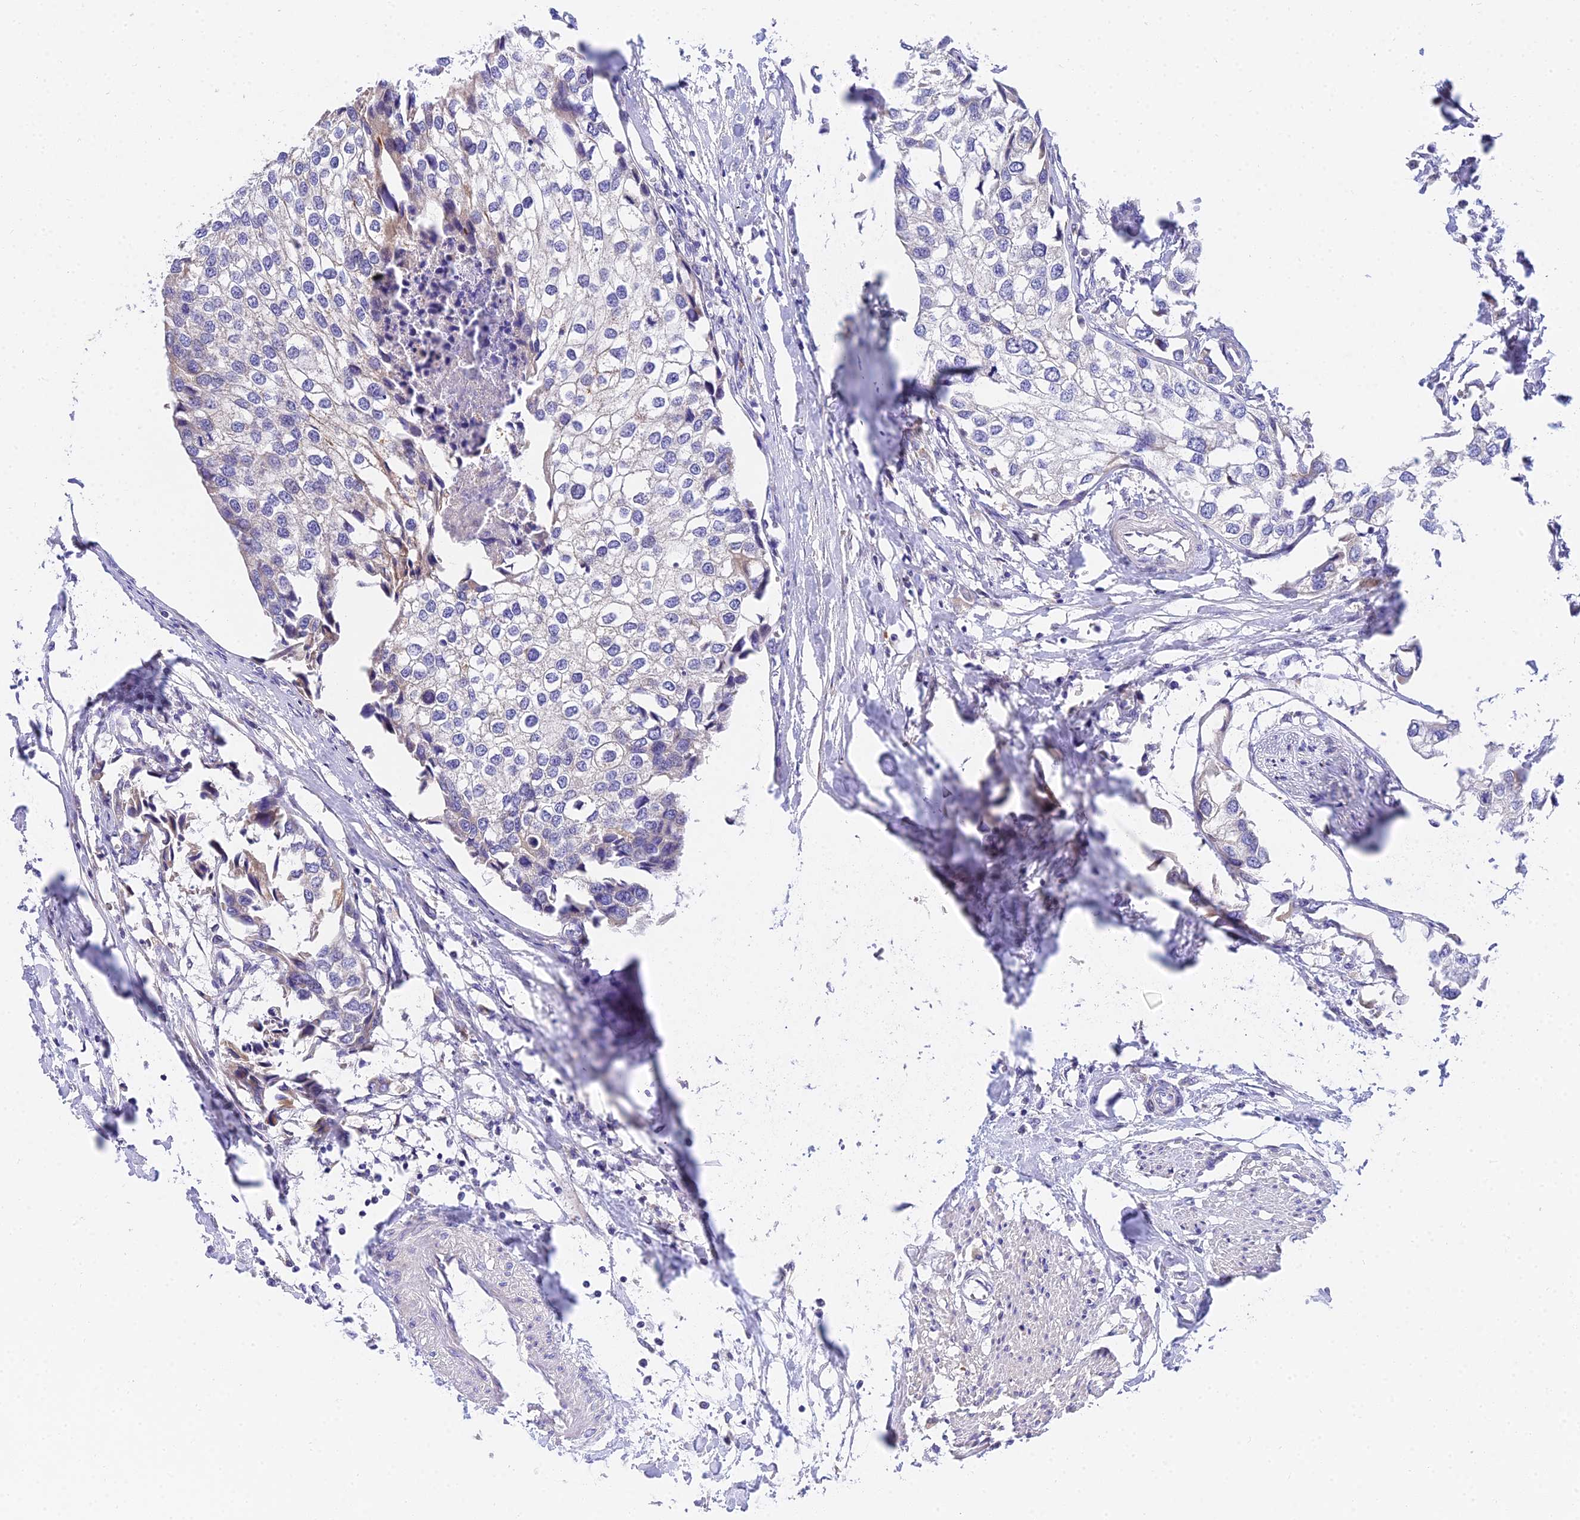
{"staining": {"intensity": "negative", "quantity": "none", "location": "none"}, "tissue": "urothelial cancer", "cell_type": "Tumor cells", "image_type": "cancer", "snomed": [{"axis": "morphology", "description": "Urothelial carcinoma, High grade"}, {"axis": "topography", "description": "Urinary bladder"}], "caption": "An IHC histopathology image of urothelial cancer is shown. There is no staining in tumor cells of urothelial cancer. The staining was performed using DAB (3,3'-diaminobenzidine) to visualize the protein expression in brown, while the nuclei were stained in blue with hematoxylin (Magnification: 20x).", "gene": "ARL8B", "patient": {"sex": "male", "age": 64}}